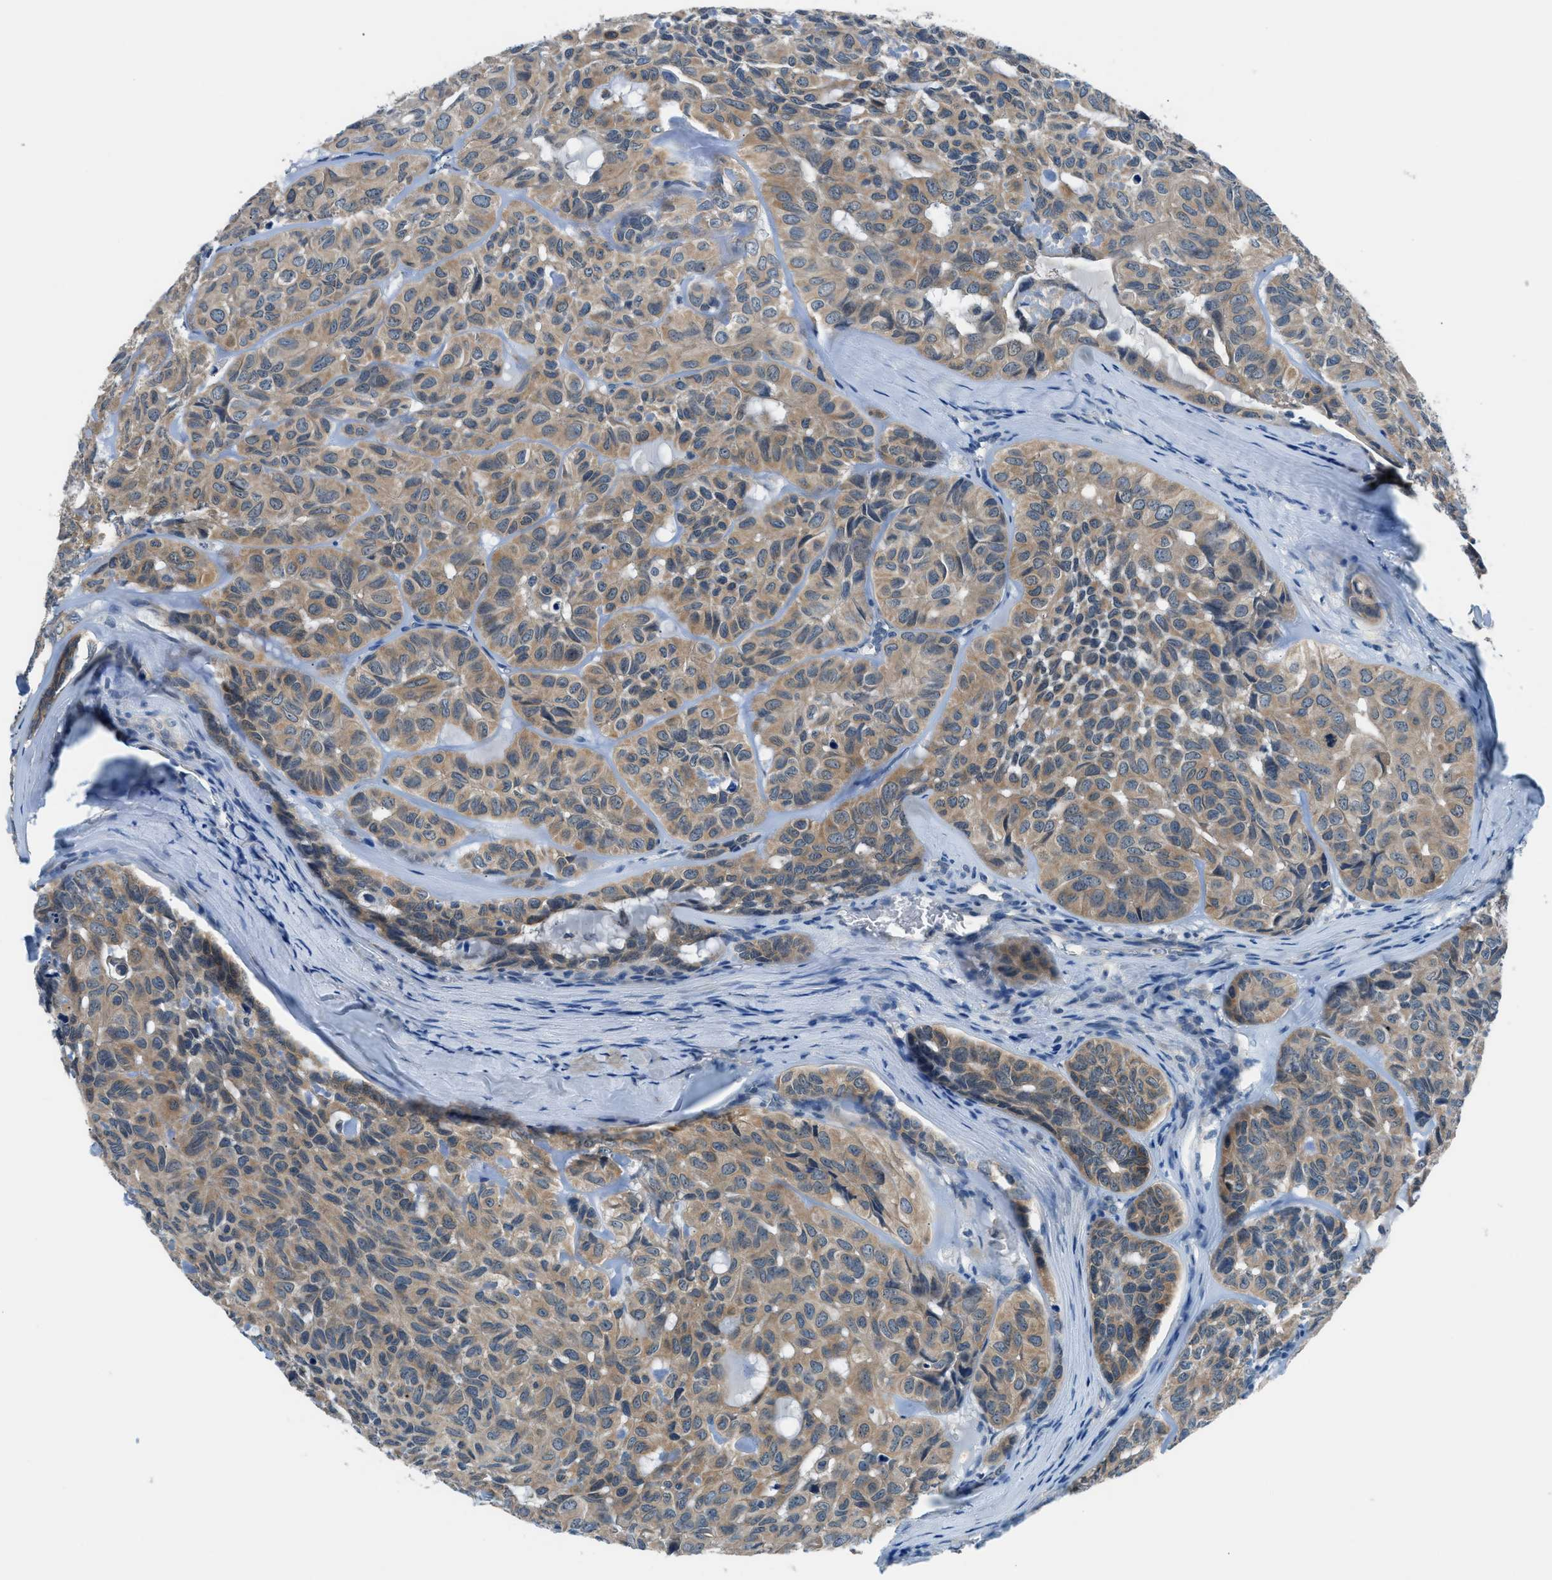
{"staining": {"intensity": "weak", "quantity": ">75%", "location": "cytoplasmic/membranous"}, "tissue": "head and neck cancer", "cell_type": "Tumor cells", "image_type": "cancer", "snomed": [{"axis": "morphology", "description": "Adenocarcinoma, NOS"}, {"axis": "topography", "description": "Salivary gland, NOS"}, {"axis": "topography", "description": "Head-Neck"}], "caption": "A high-resolution histopathology image shows immunohistochemistry (IHC) staining of head and neck adenocarcinoma, which demonstrates weak cytoplasmic/membranous positivity in approximately >75% of tumor cells.", "gene": "ACP1", "patient": {"sex": "female", "age": 76}}